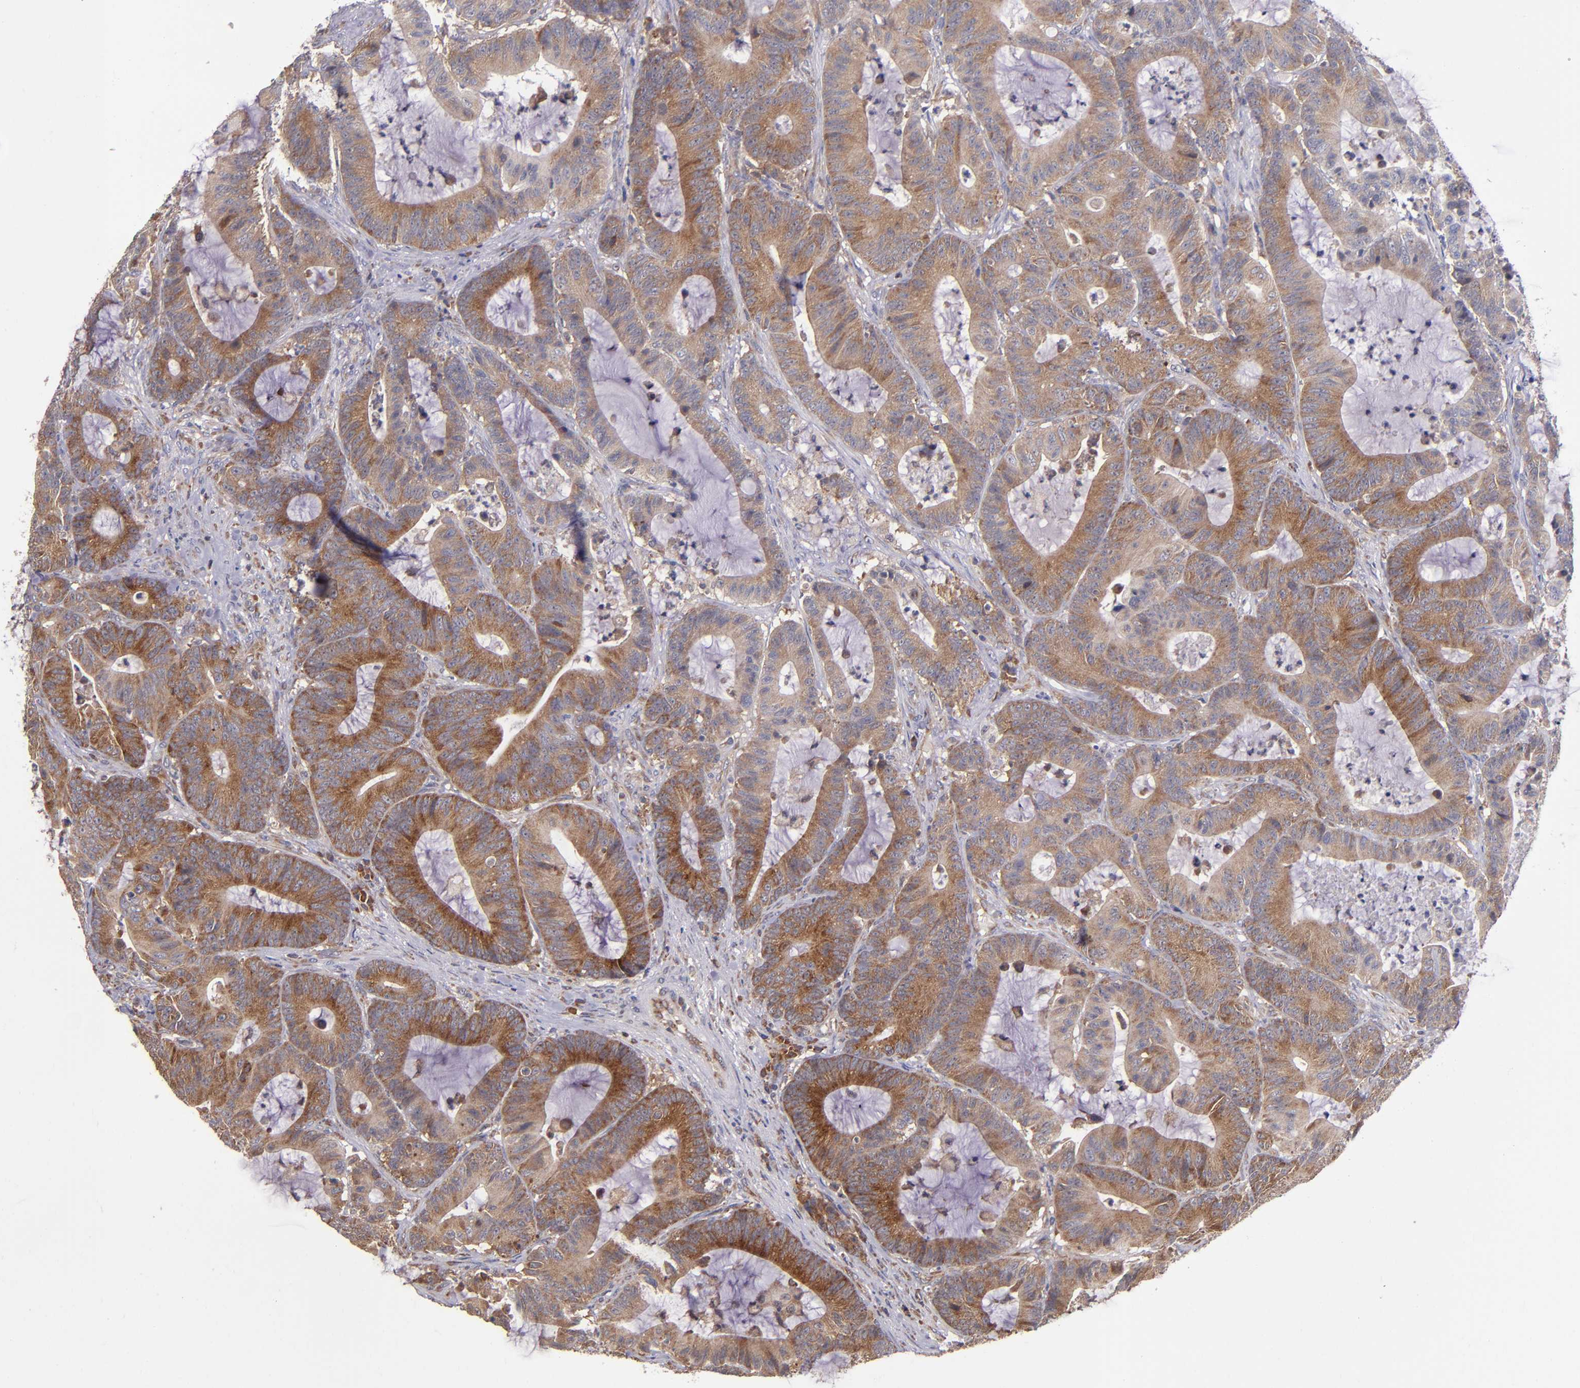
{"staining": {"intensity": "moderate", "quantity": ">75%", "location": "cytoplasmic/membranous"}, "tissue": "colorectal cancer", "cell_type": "Tumor cells", "image_type": "cancer", "snomed": [{"axis": "morphology", "description": "Adenocarcinoma, NOS"}, {"axis": "topography", "description": "Colon"}], "caption": "This histopathology image shows IHC staining of colorectal cancer, with medium moderate cytoplasmic/membranous staining in approximately >75% of tumor cells.", "gene": "EIF4ENIF1", "patient": {"sex": "female", "age": 84}}